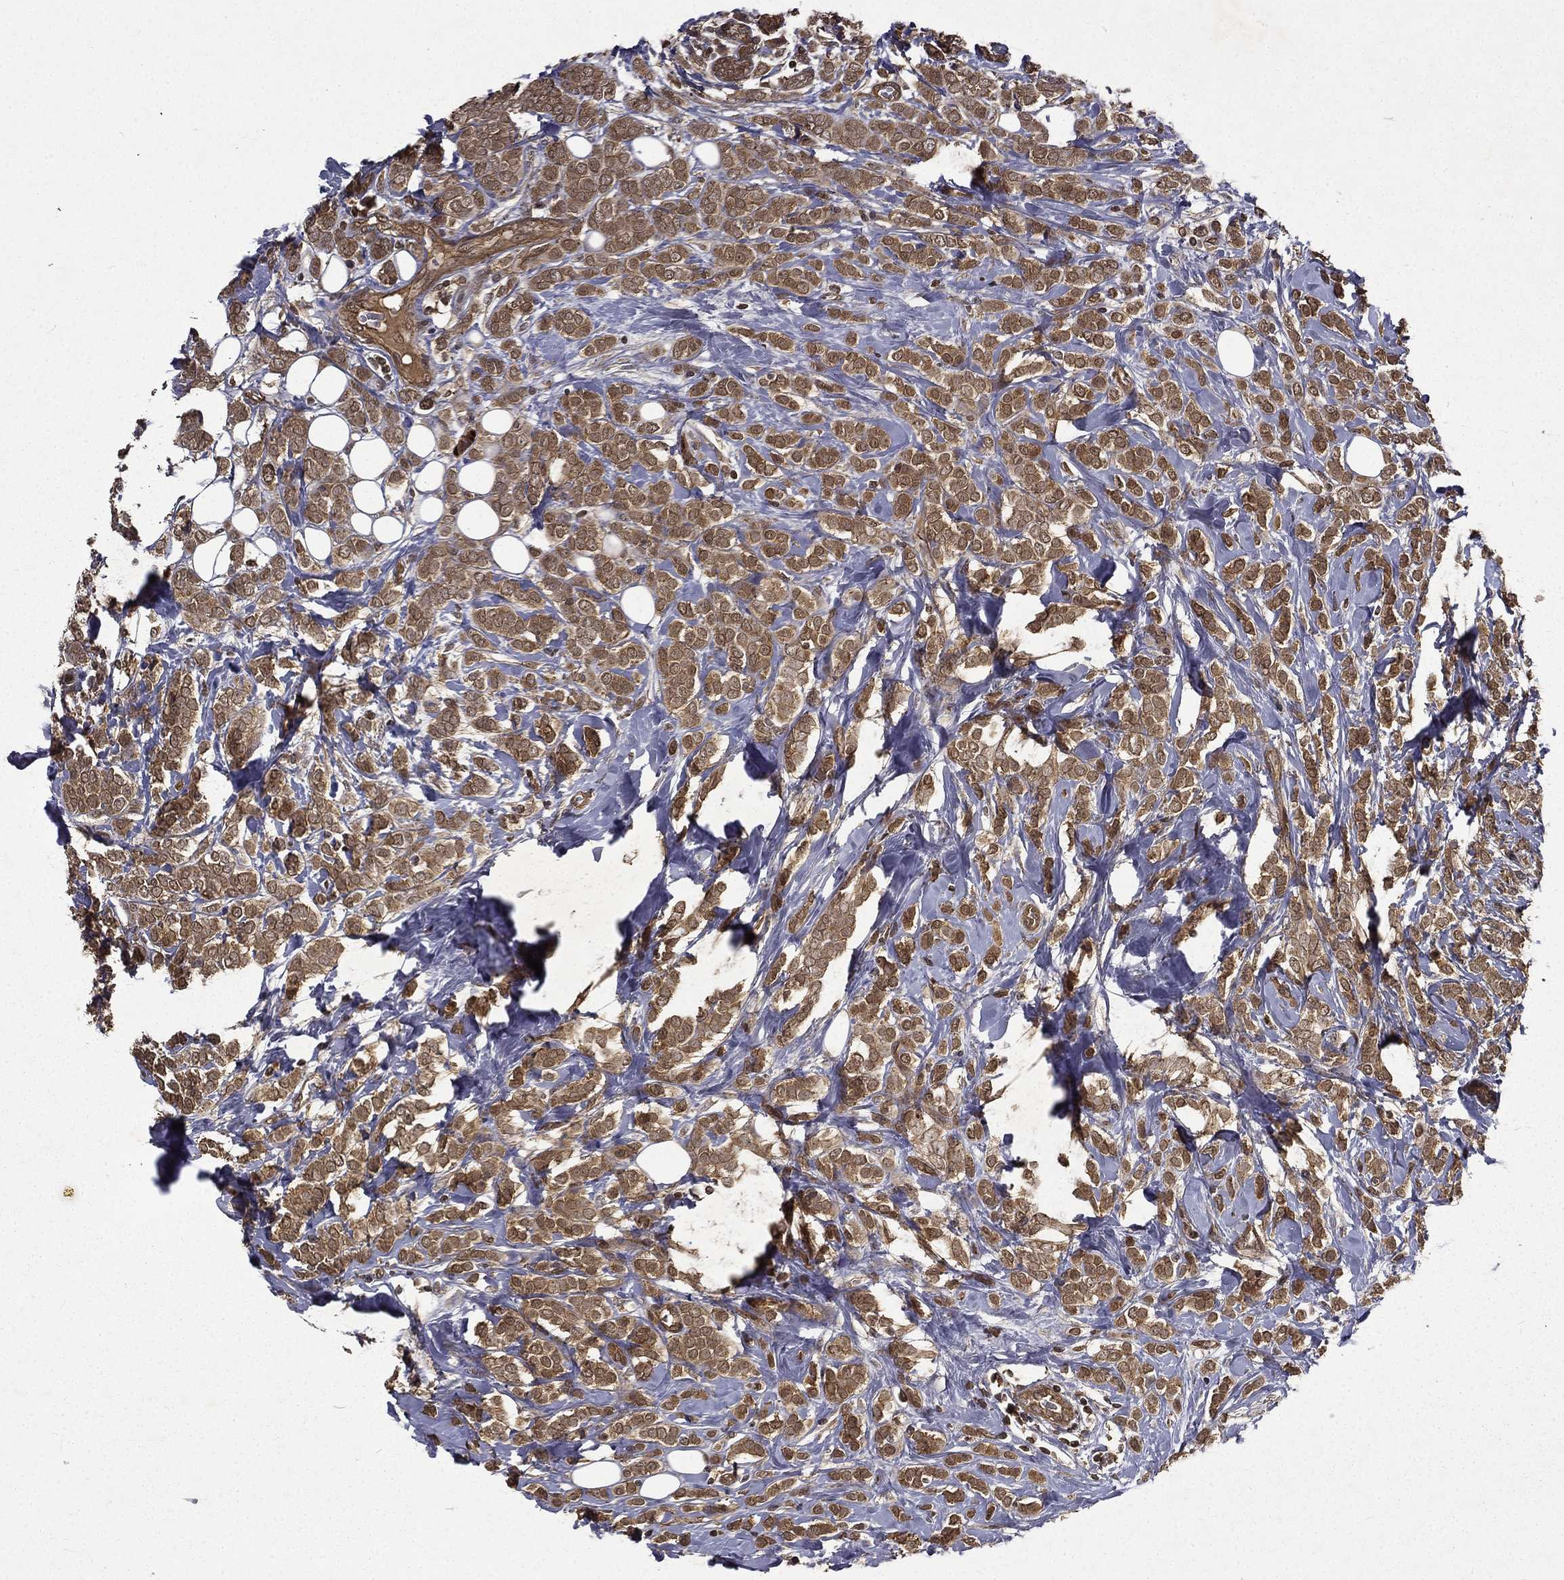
{"staining": {"intensity": "moderate", "quantity": ">75%", "location": "cytoplasmic/membranous"}, "tissue": "breast cancer", "cell_type": "Tumor cells", "image_type": "cancer", "snomed": [{"axis": "morphology", "description": "Lobular carcinoma"}, {"axis": "topography", "description": "Breast"}], "caption": "Tumor cells exhibit medium levels of moderate cytoplasmic/membranous expression in about >75% of cells in human breast lobular carcinoma. The staining was performed using DAB to visualize the protein expression in brown, while the nuclei were stained in blue with hematoxylin (Magnification: 20x).", "gene": "FGD1", "patient": {"sex": "female", "age": 49}}